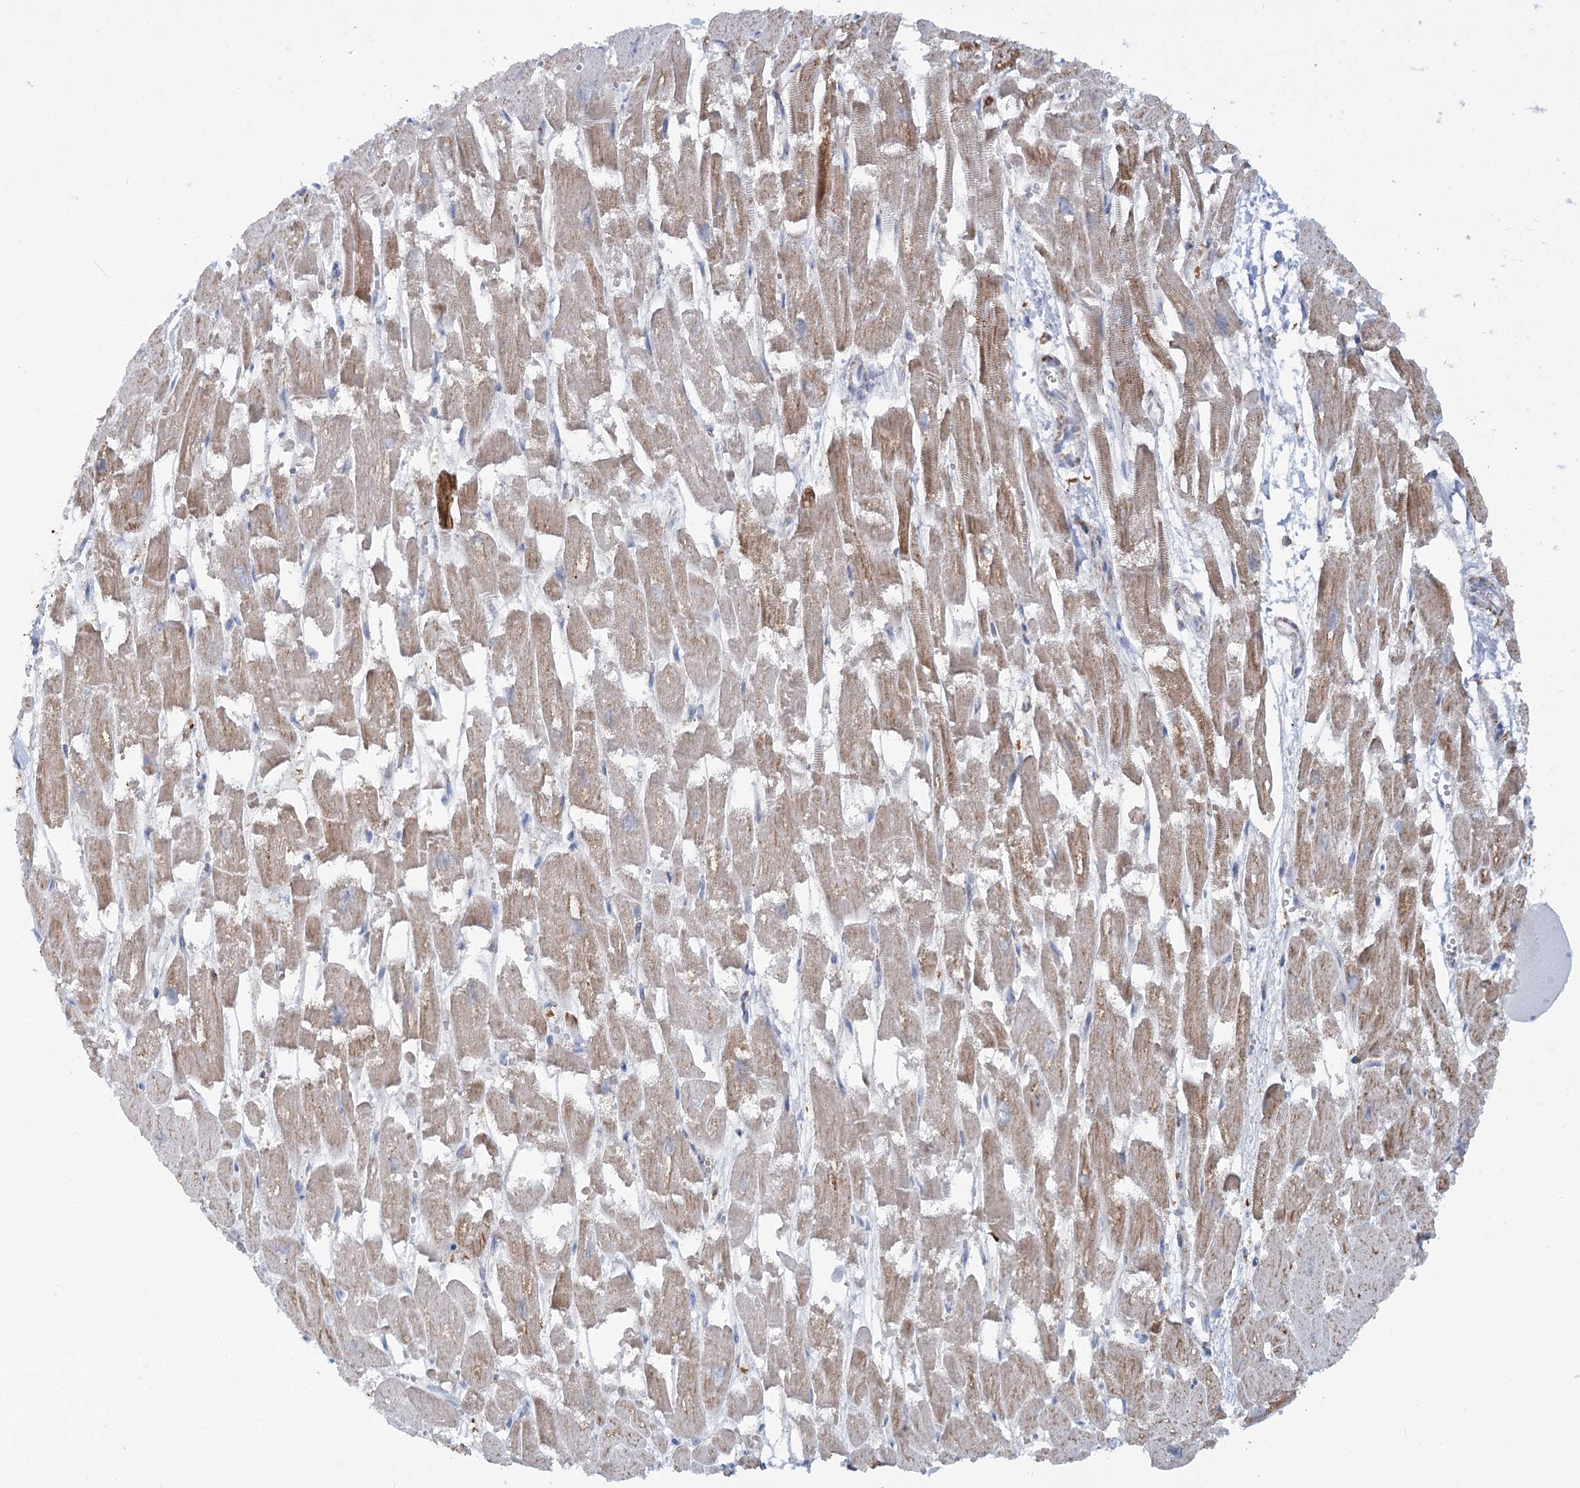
{"staining": {"intensity": "moderate", "quantity": "25%-75%", "location": "cytoplasmic/membranous"}, "tissue": "heart muscle", "cell_type": "Cardiomyocytes", "image_type": "normal", "snomed": [{"axis": "morphology", "description": "Normal tissue, NOS"}, {"axis": "topography", "description": "Heart"}], "caption": "Immunohistochemistry of normal heart muscle reveals medium levels of moderate cytoplasmic/membranous positivity in about 25%-75% of cardiomyocytes. (Brightfield microscopy of DAB IHC at high magnification).", "gene": "TAS1R1", "patient": {"sex": "male", "age": 54}}